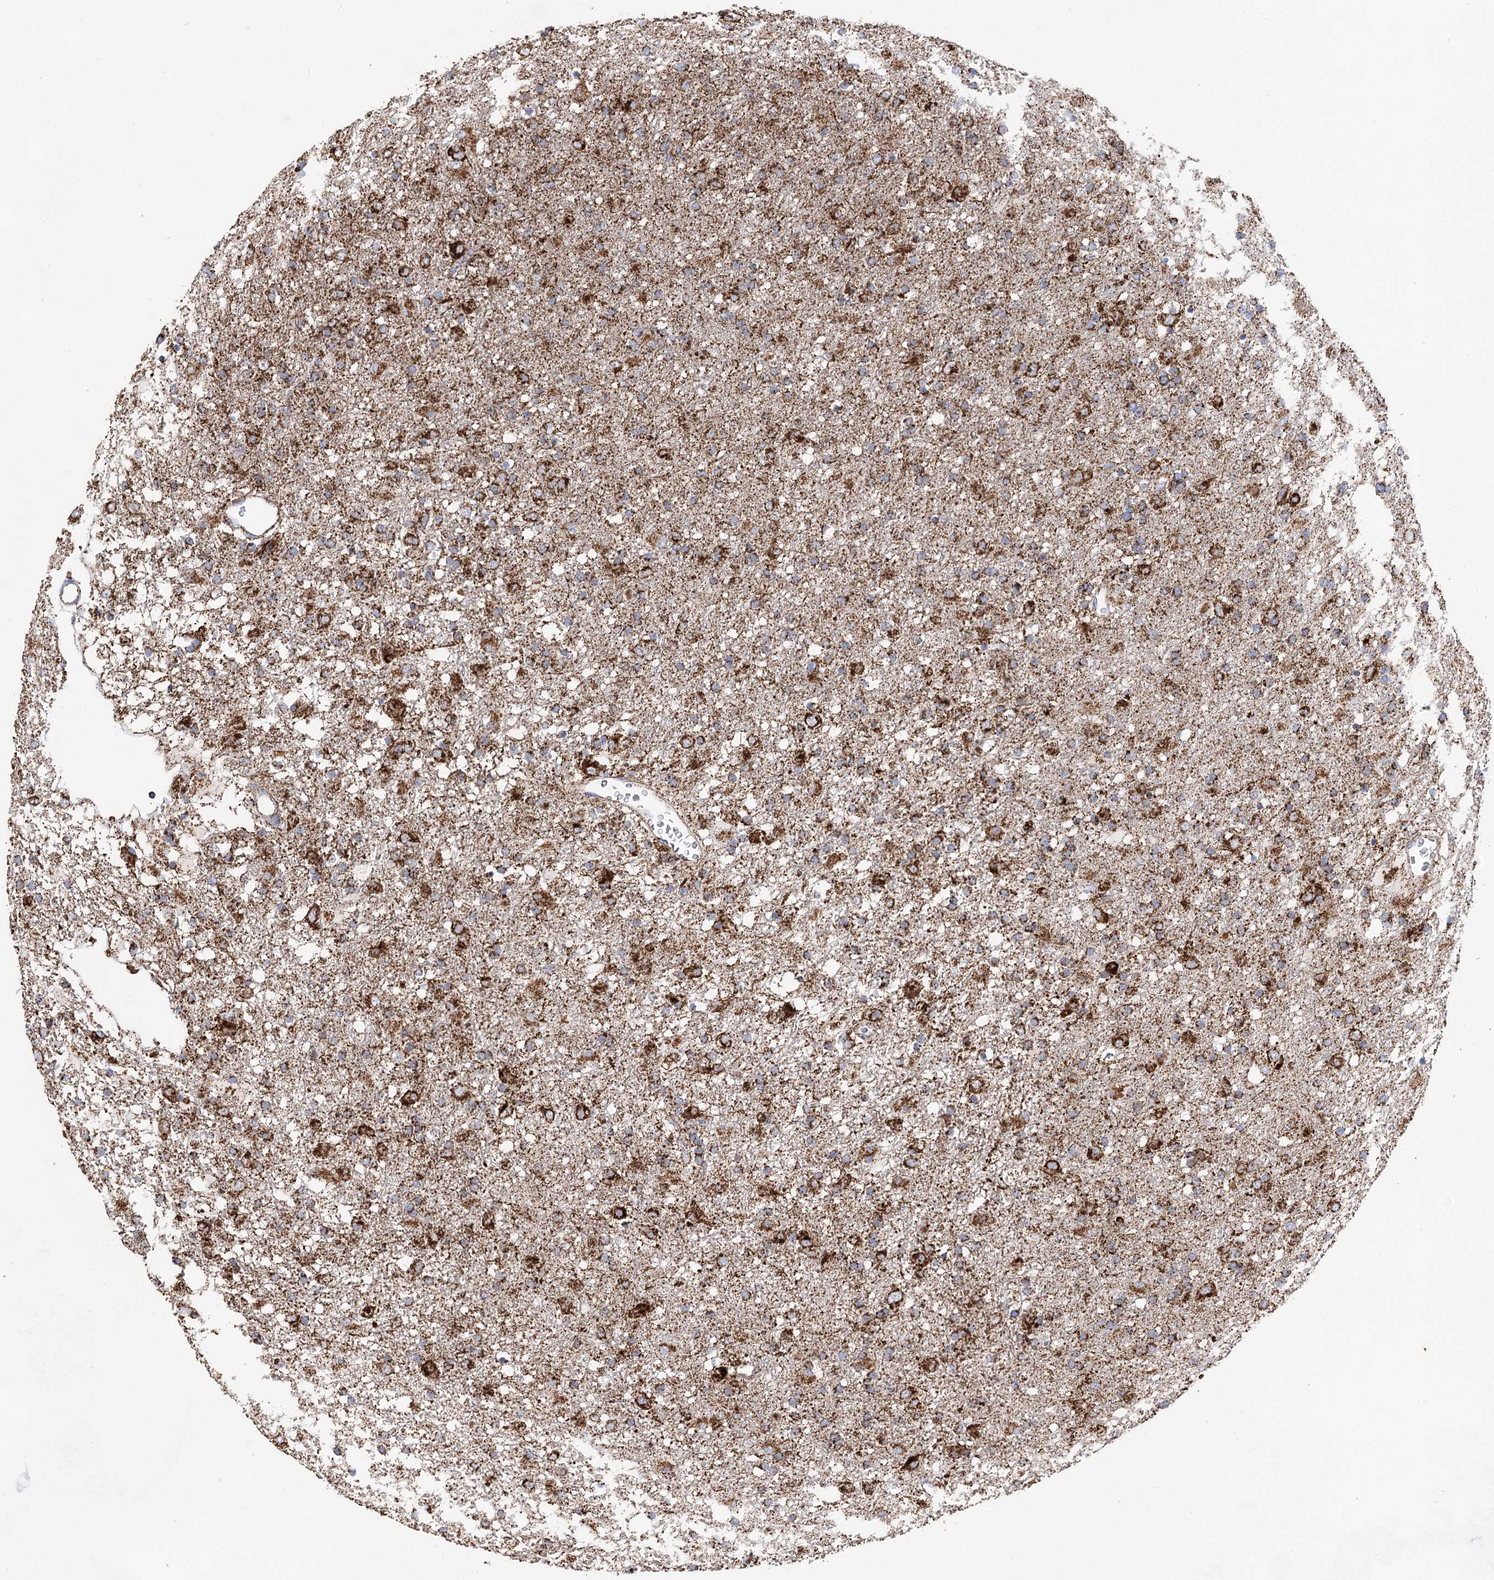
{"staining": {"intensity": "strong", "quantity": ">75%", "location": "cytoplasmic/membranous"}, "tissue": "glioma", "cell_type": "Tumor cells", "image_type": "cancer", "snomed": [{"axis": "morphology", "description": "Glioma, malignant, Low grade"}, {"axis": "topography", "description": "Brain"}], "caption": "The photomicrograph reveals staining of glioma, revealing strong cytoplasmic/membranous protein staining (brown color) within tumor cells.", "gene": "NADK2", "patient": {"sex": "male", "age": 65}}